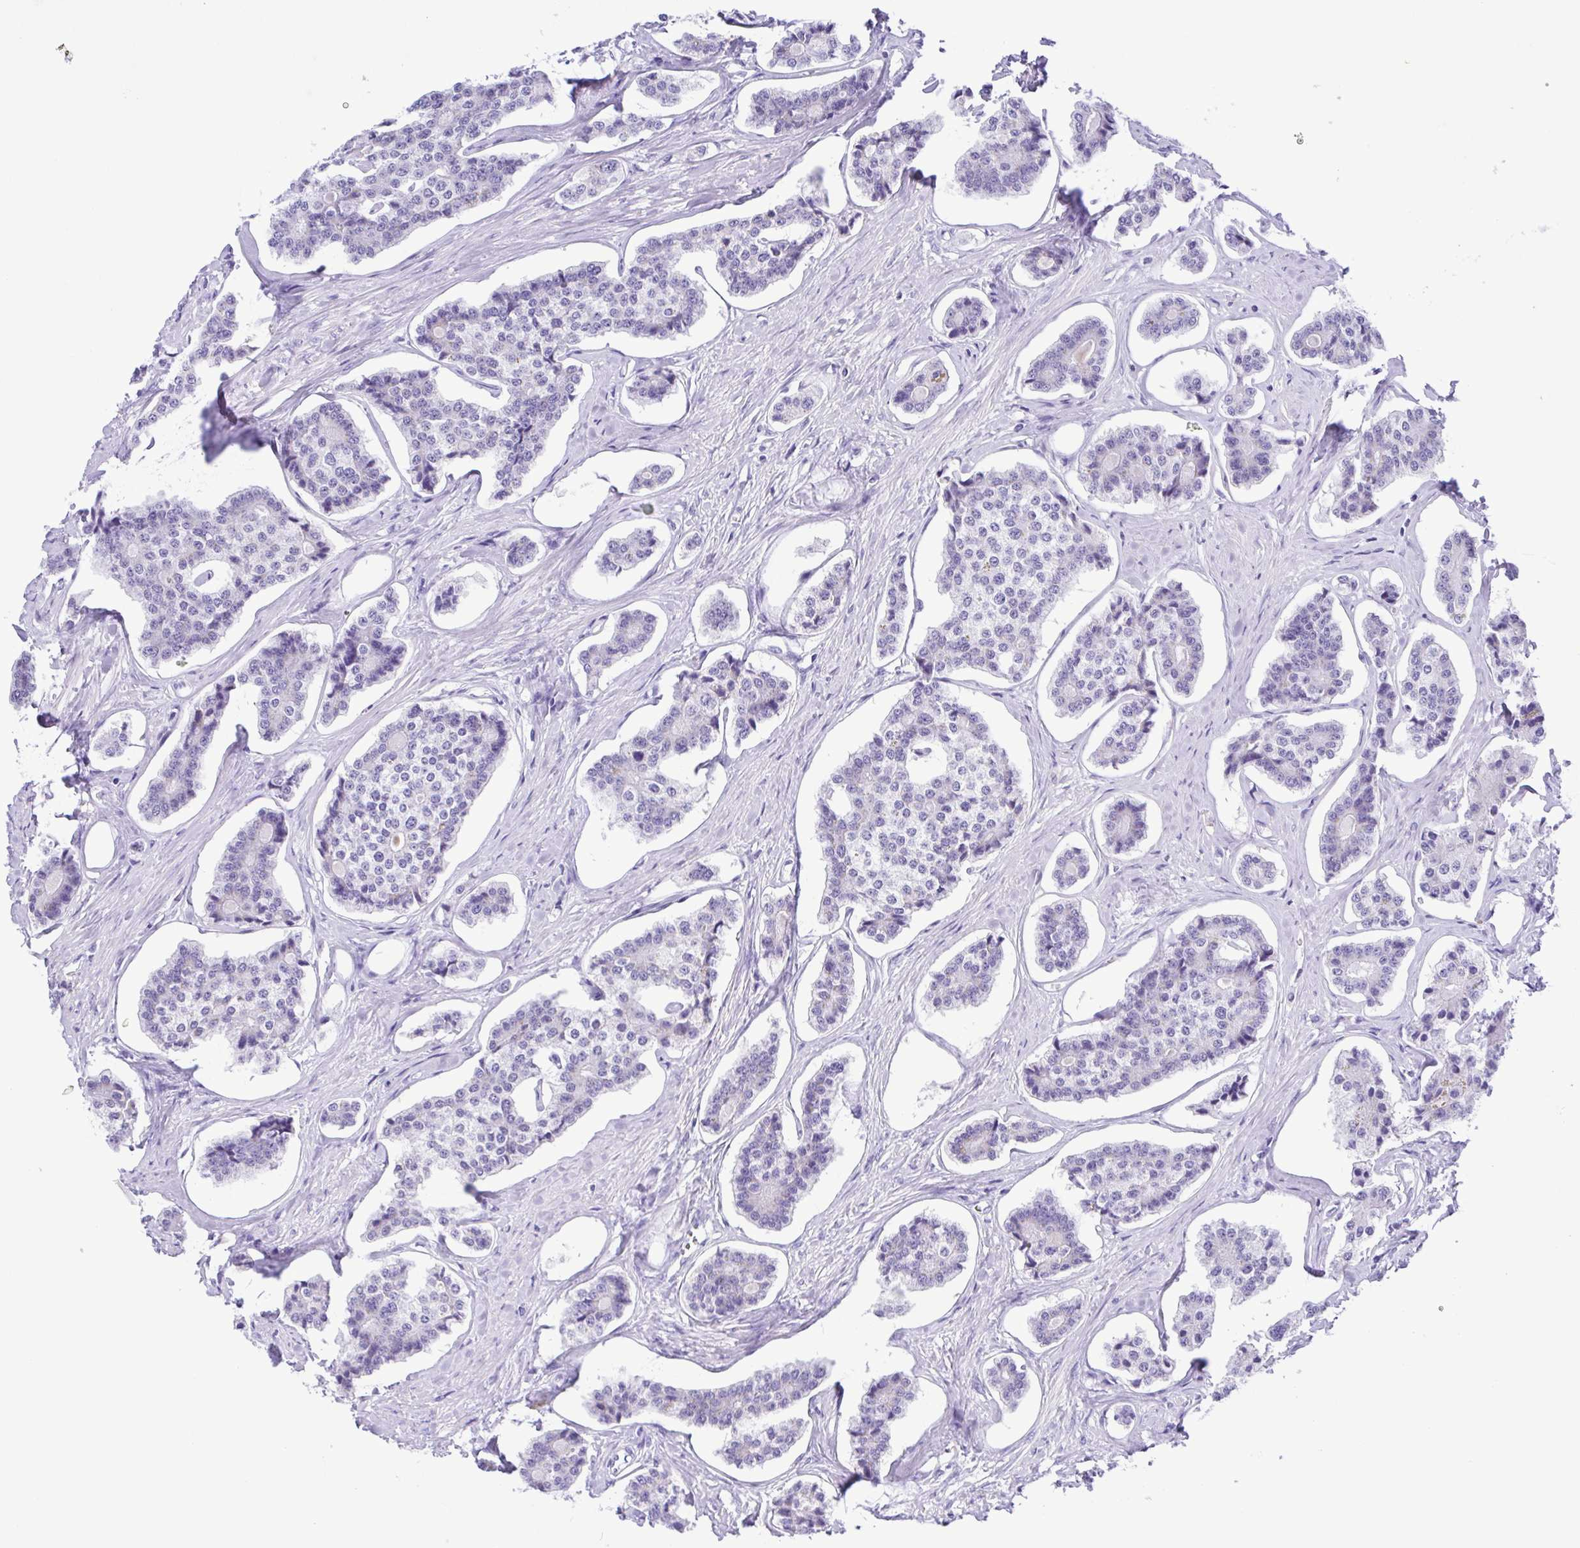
{"staining": {"intensity": "negative", "quantity": "none", "location": "none"}, "tissue": "carcinoid", "cell_type": "Tumor cells", "image_type": "cancer", "snomed": [{"axis": "morphology", "description": "Carcinoid, malignant, NOS"}, {"axis": "topography", "description": "Small intestine"}], "caption": "There is no significant expression in tumor cells of malignant carcinoid. (Immunohistochemistry, brightfield microscopy, high magnification).", "gene": "OVGP1", "patient": {"sex": "female", "age": 65}}